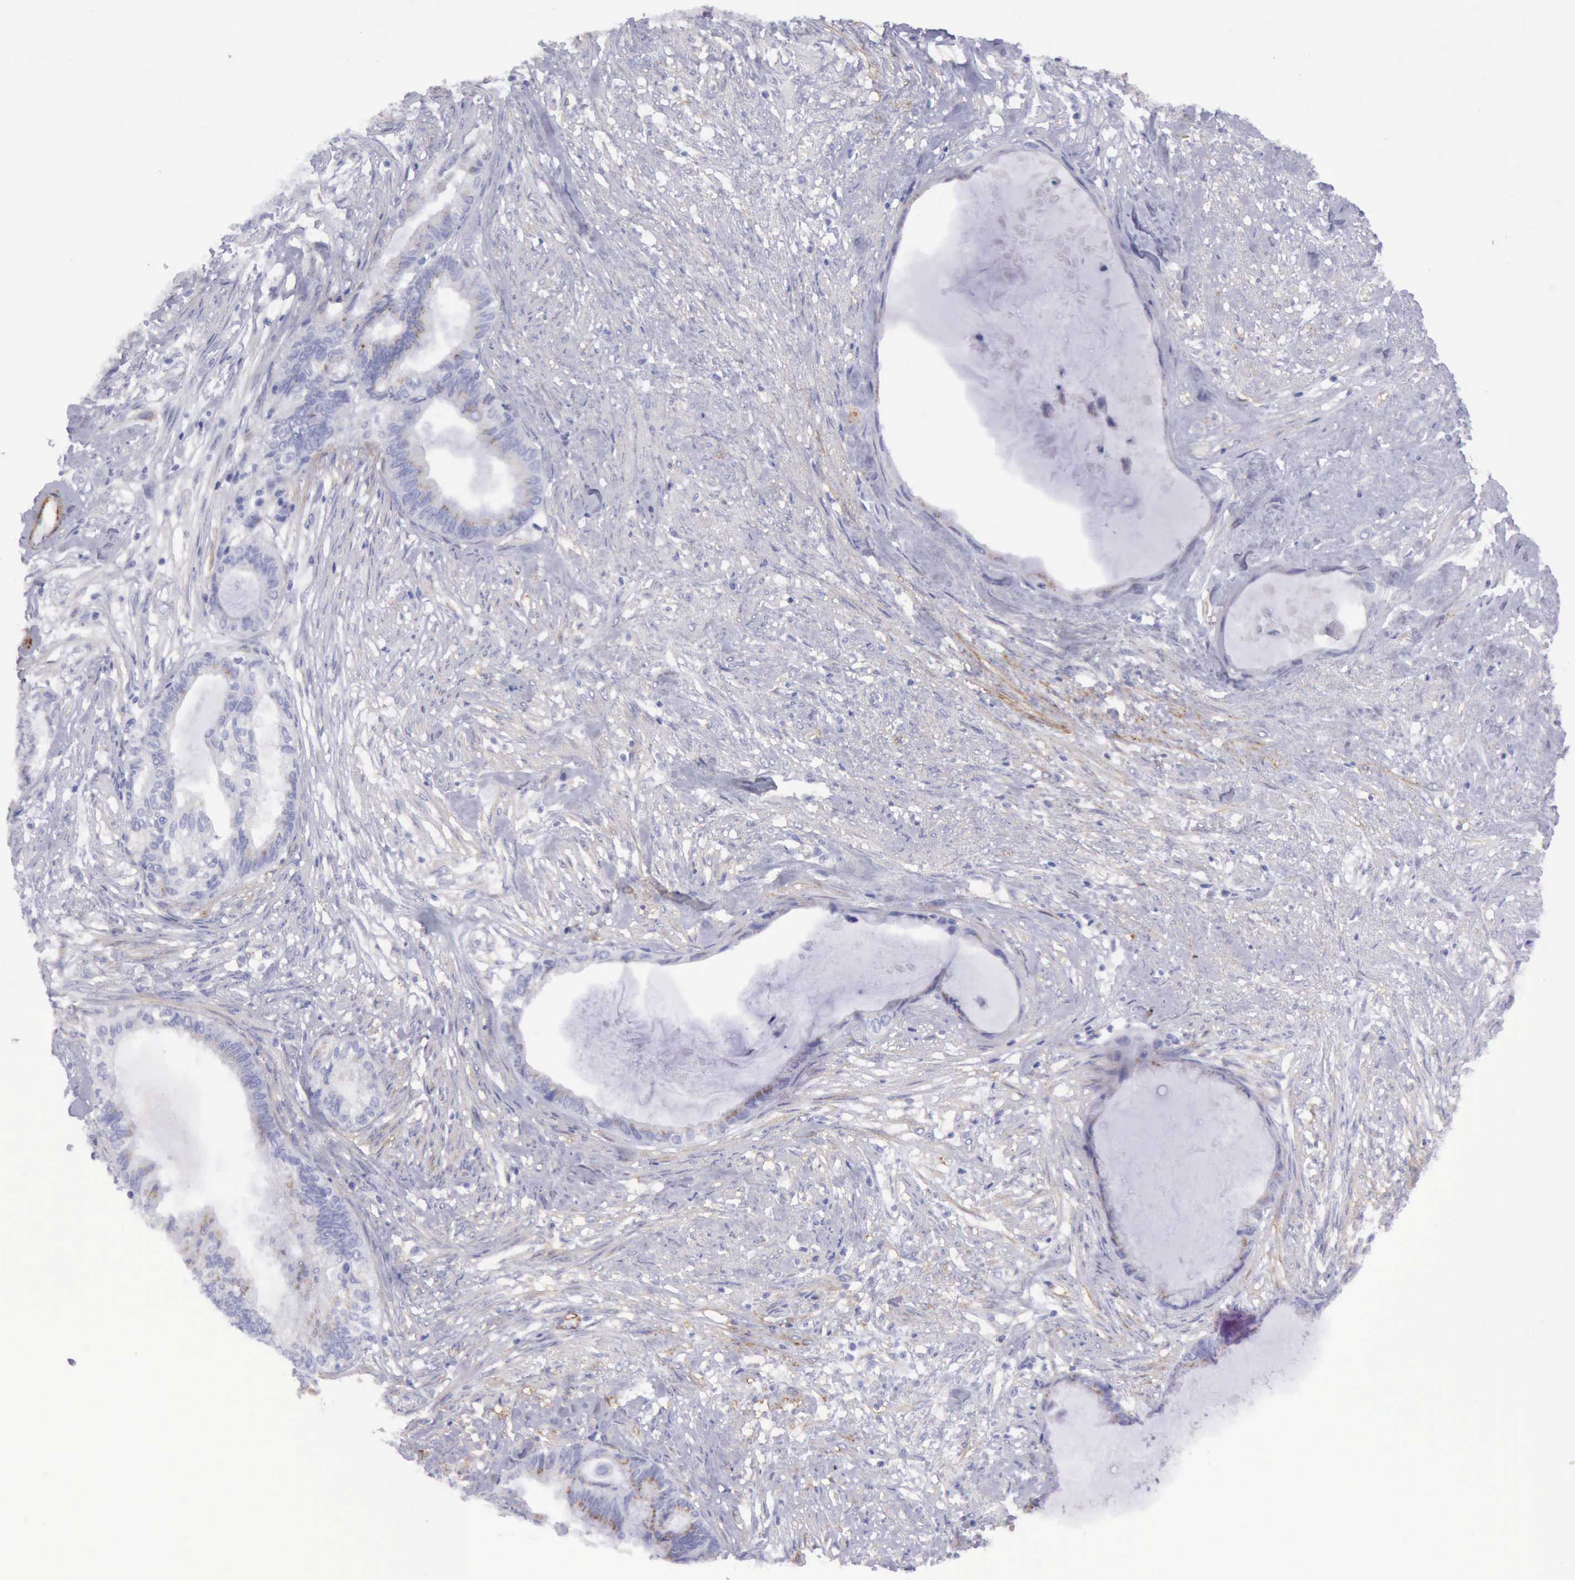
{"staining": {"intensity": "moderate", "quantity": "25%-75%", "location": "cytoplasmic/membranous"}, "tissue": "endometrial cancer", "cell_type": "Tumor cells", "image_type": "cancer", "snomed": [{"axis": "morphology", "description": "Adenocarcinoma, NOS"}, {"axis": "topography", "description": "Endometrium"}], "caption": "Immunohistochemical staining of human adenocarcinoma (endometrial) displays moderate cytoplasmic/membranous protein staining in about 25%-75% of tumor cells. The staining is performed using DAB (3,3'-diaminobenzidine) brown chromogen to label protein expression. The nuclei are counter-stained blue using hematoxylin.", "gene": "AOC3", "patient": {"sex": "female", "age": 86}}